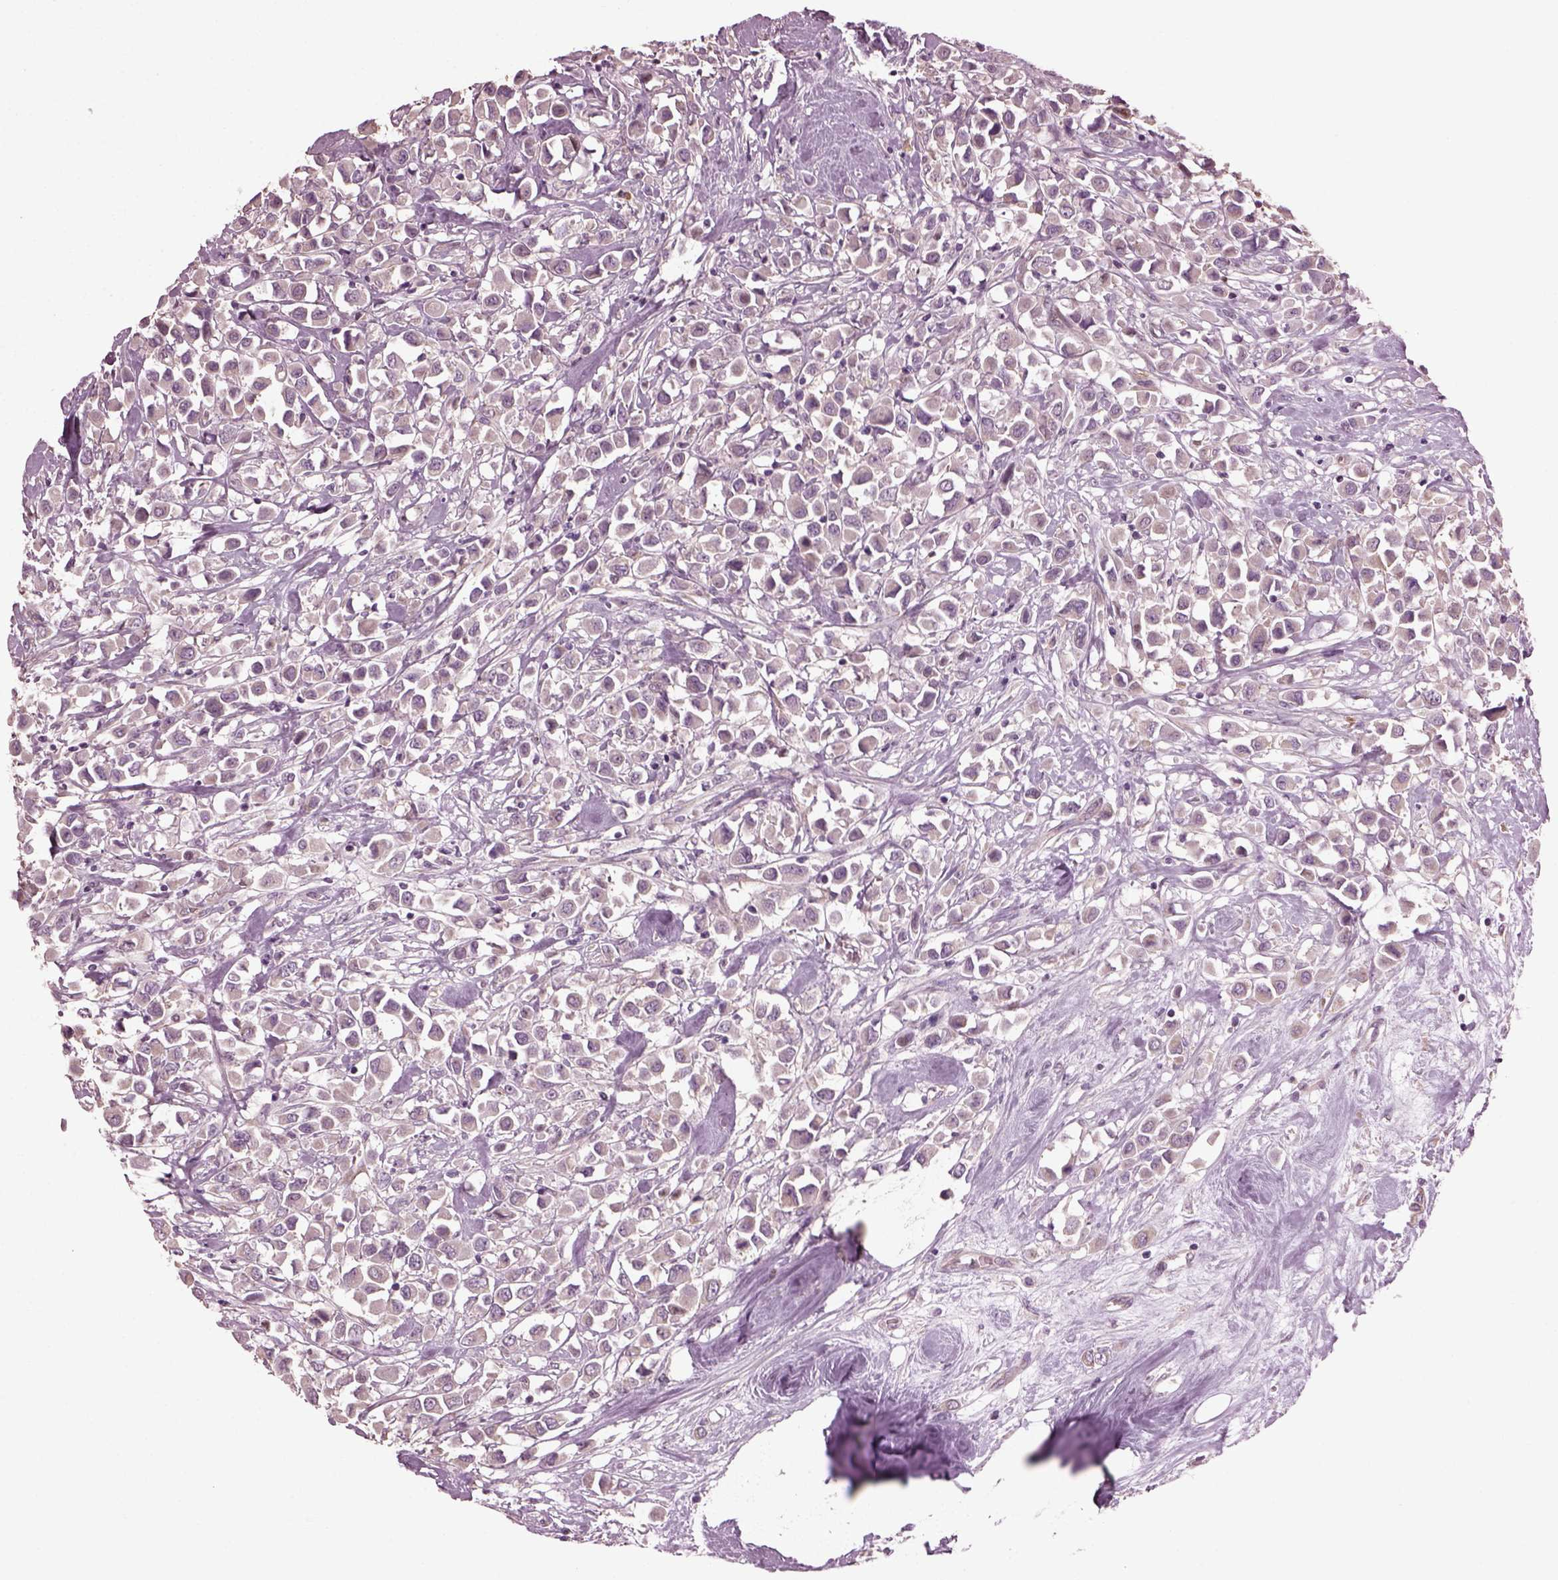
{"staining": {"intensity": "negative", "quantity": "none", "location": "none"}, "tissue": "breast cancer", "cell_type": "Tumor cells", "image_type": "cancer", "snomed": [{"axis": "morphology", "description": "Duct carcinoma"}, {"axis": "topography", "description": "Breast"}], "caption": "DAB immunohistochemical staining of human breast cancer (infiltrating ductal carcinoma) exhibits no significant expression in tumor cells.", "gene": "CABP5", "patient": {"sex": "female", "age": 61}}